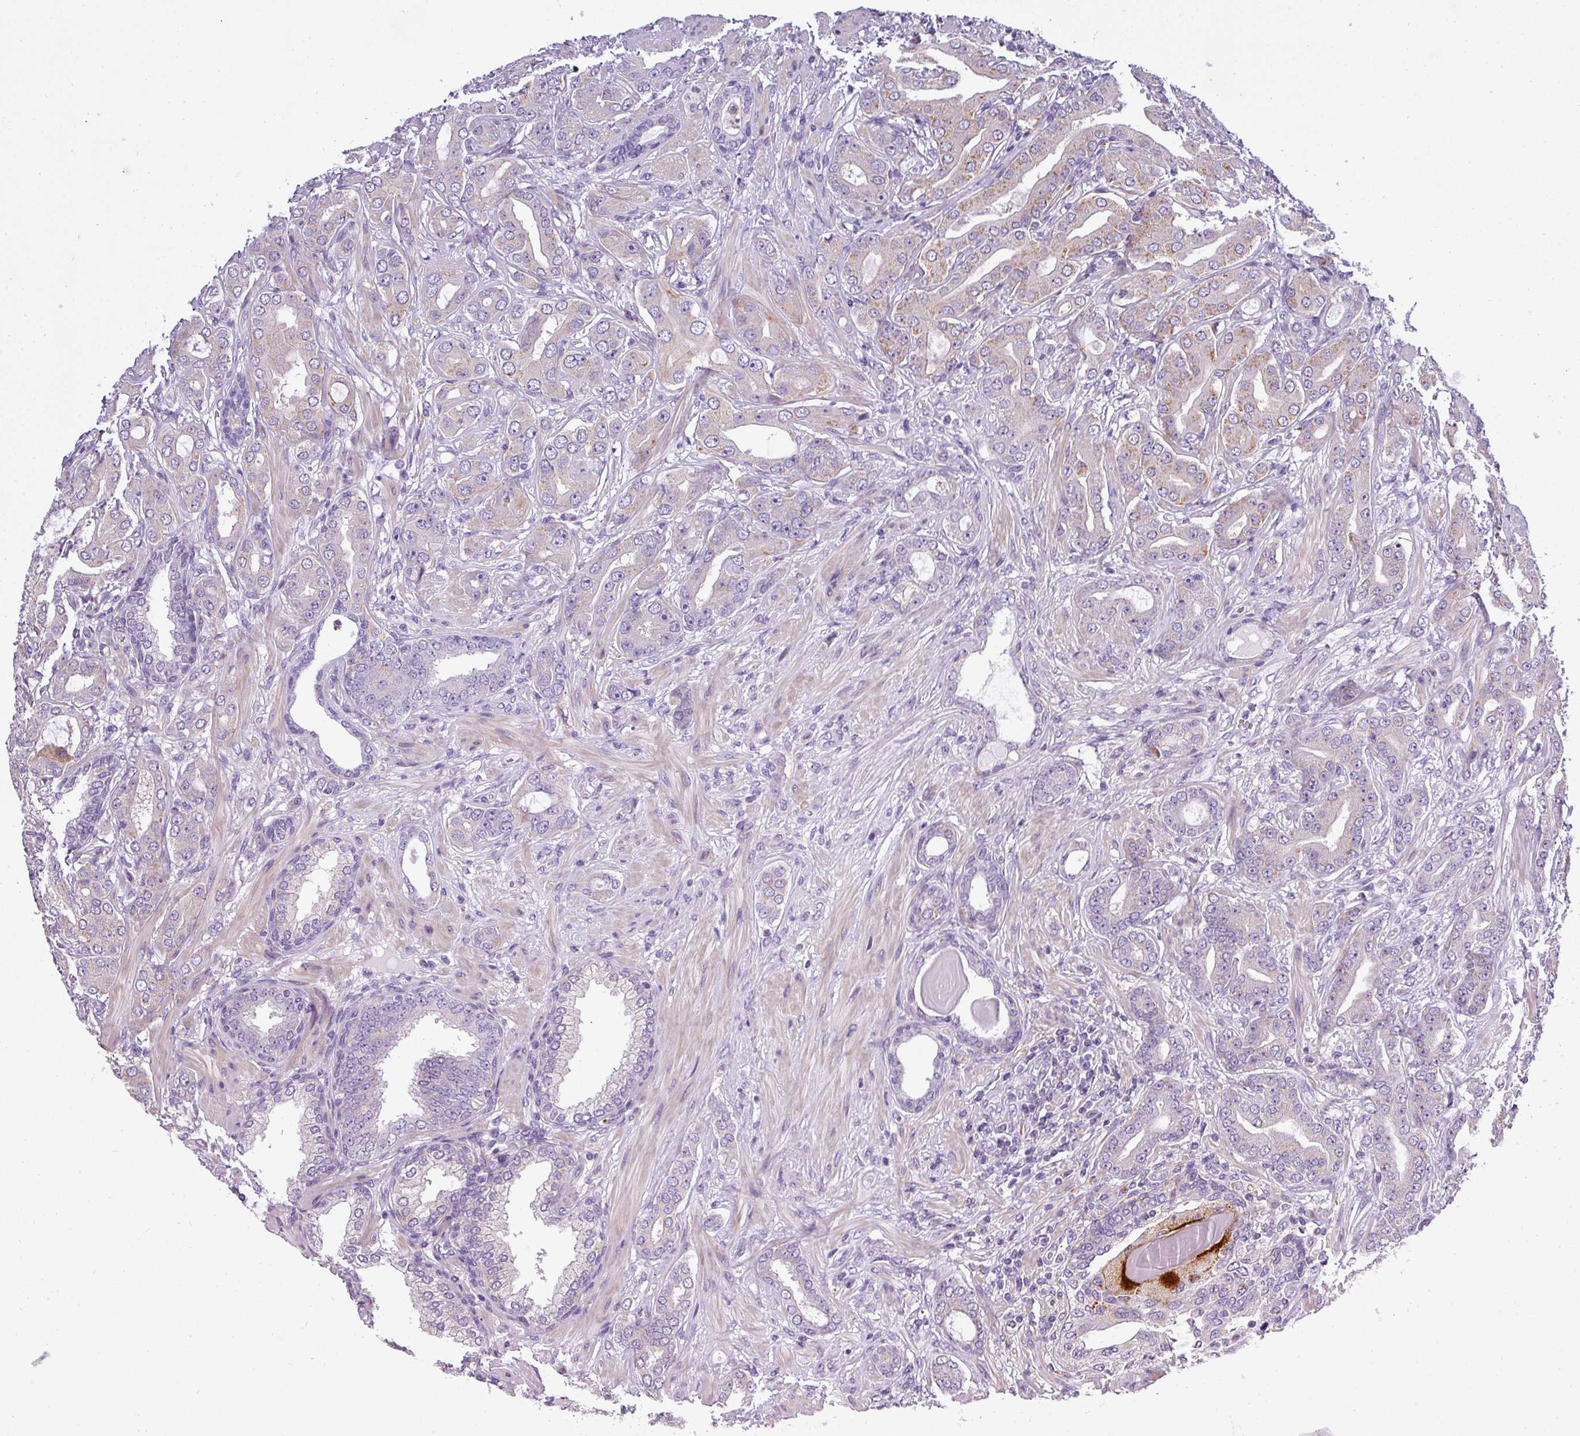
{"staining": {"intensity": "weak", "quantity": "<25%", "location": "cytoplasmic/membranous"}, "tissue": "prostate cancer", "cell_type": "Tumor cells", "image_type": "cancer", "snomed": [{"axis": "morphology", "description": "Adenocarcinoma, Low grade"}, {"axis": "topography", "description": "Prostate"}], "caption": "Prostate cancer stained for a protein using immunohistochemistry reveals no expression tumor cells.", "gene": "ATP6V1D", "patient": {"sex": "male", "age": 57}}